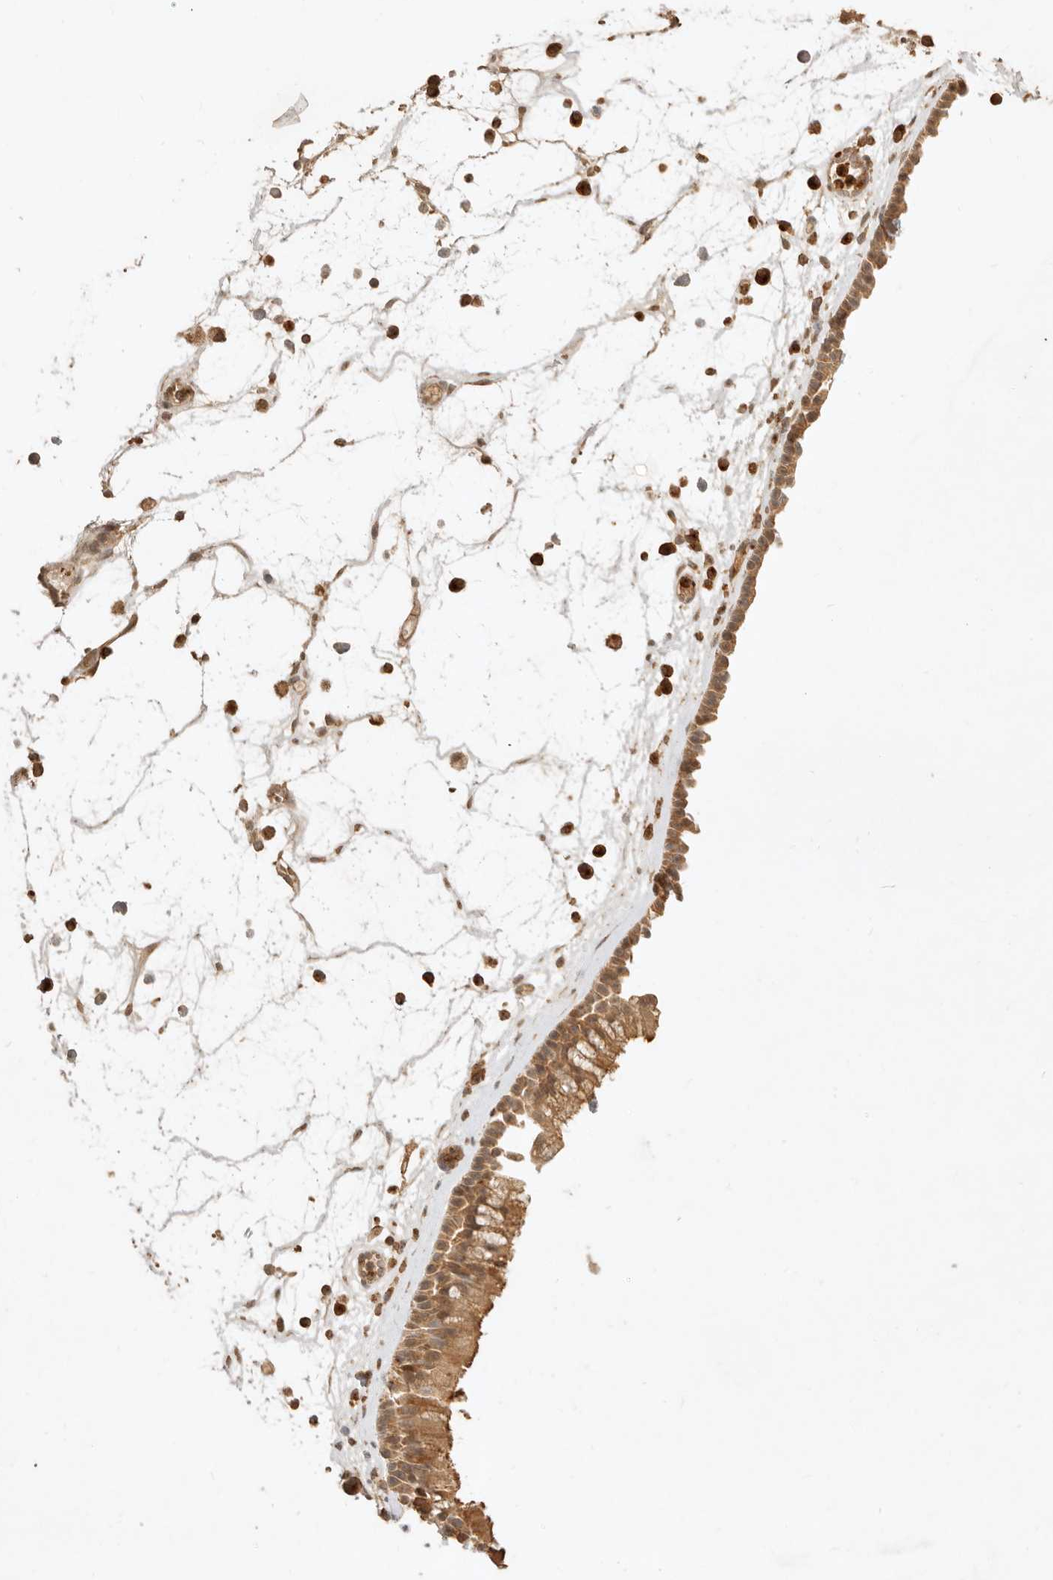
{"staining": {"intensity": "moderate", "quantity": ">75%", "location": "cytoplasmic/membranous,nuclear"}, "tissue": "nasopharynx", "cell_type": "Respiratory epithelial cells", "image_type": "normal", "snomed": [{"axis": "morphology", "description": "Normal tissue, NOS"}, {"axis": "morphology", "description": "Inflammation, NOS"}, {"axis": "morphology", "description": "Malignant melanoma, Metastatic site"}, {"axis": "topography", "description": "Nasopharynx"}], "caption": "Normal nasopharynx exhibits moderate cytoplasmic/membranous,nuclear expression in about >75% of respiratory epithelial cells (brown staining indicates protein expression, while blue staining denotes nuclei)..", "gene": "KIF2B", "patient": {"sex": "male", "age": 70}}